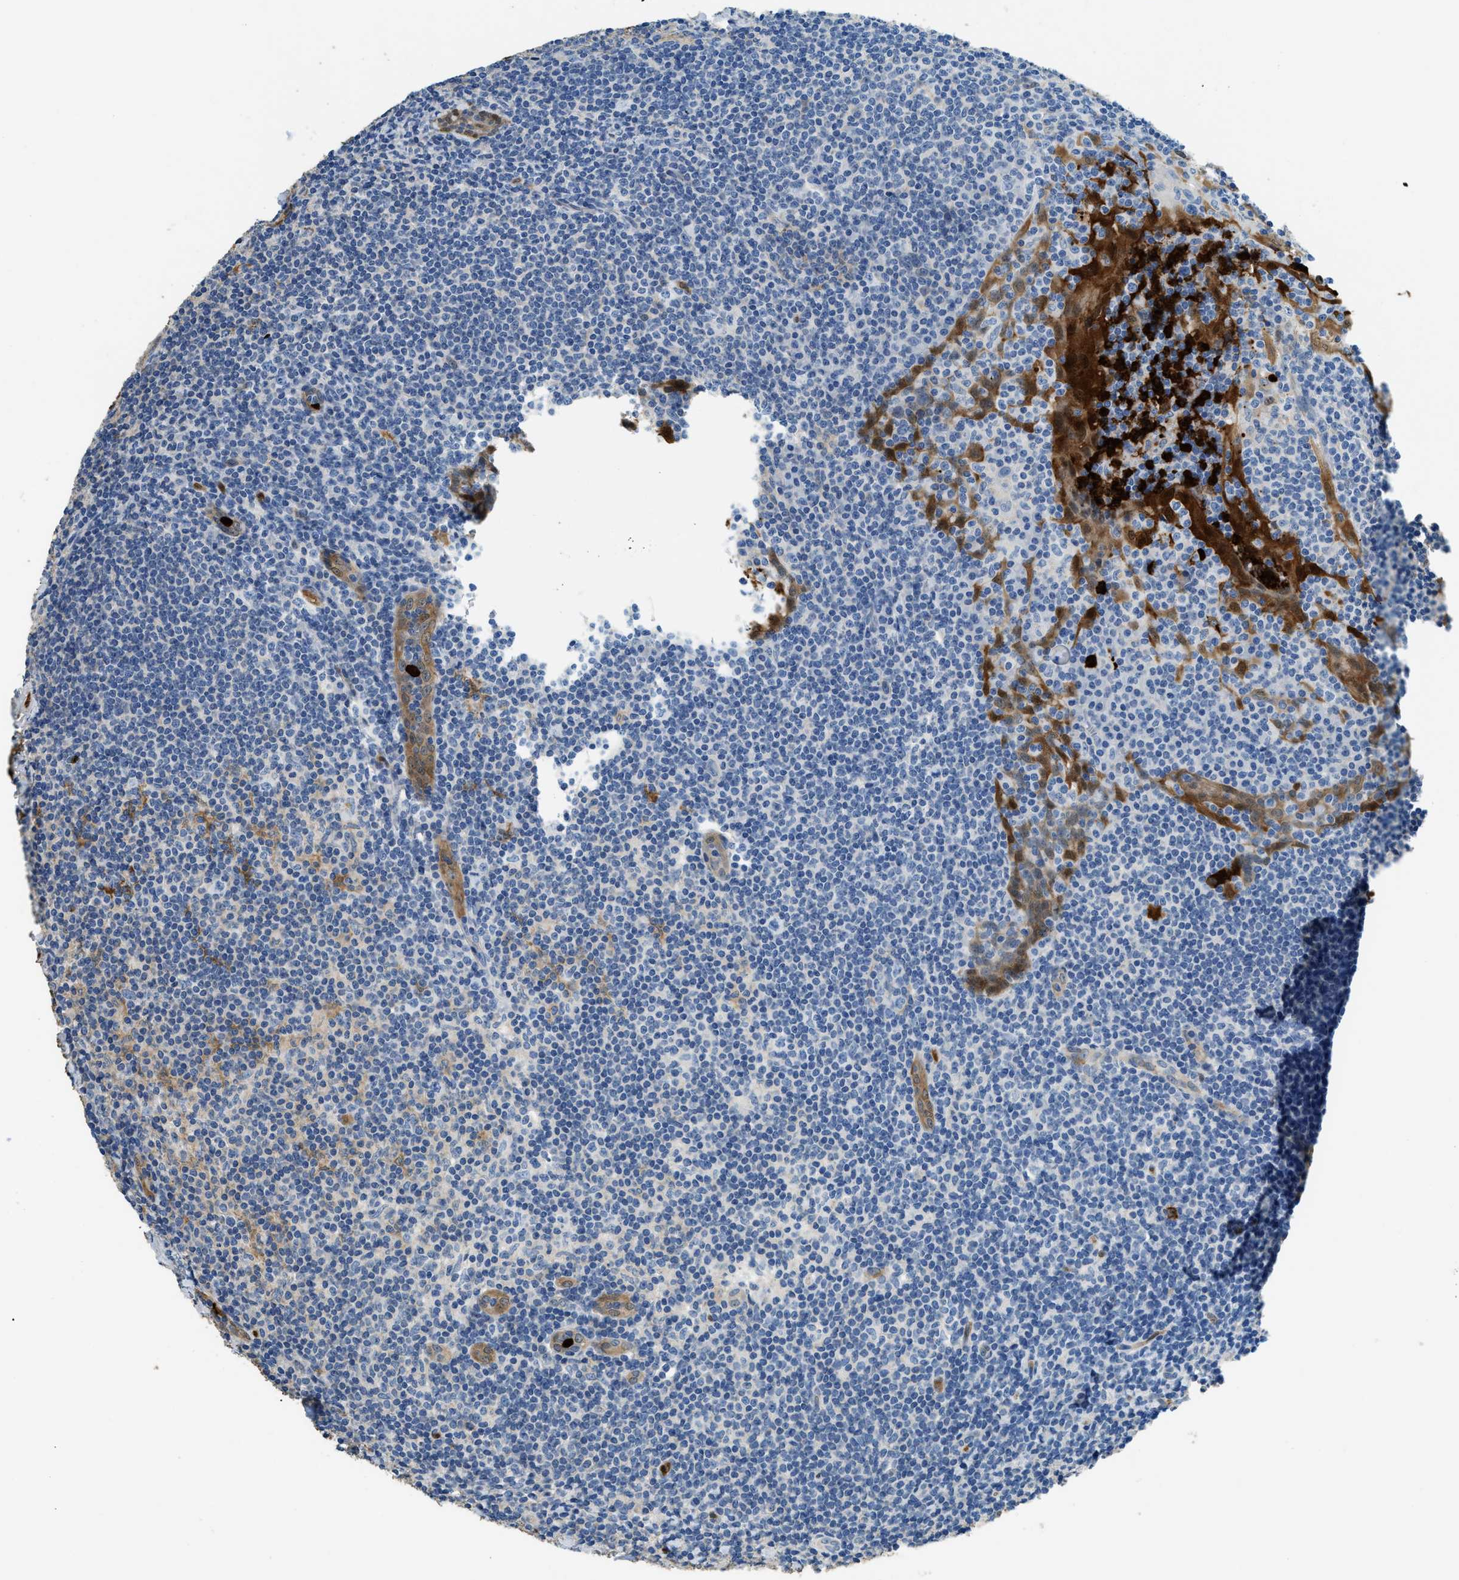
{"staining": {"intensity": "moderate", "quantity": "25%-75%", "location": "cytoplasmic/membranous"}, "tissue": "tonsil", "cell_type": "Germinal center cells", "image_type": "normal", "snomed": [{"axis": "morphology", "description": "Normal tissue, NOS"}, {"axis": "topography", "description": "Tonsil"}], "caption": "A brown stain labels moderate cytoplasmic/membranous positivity of a protein in germinal center cells of normal tonsil. (Brightfield microscopy of DAB IHC at high magnification).", "gene": "ANXA3", "patient": {"sex": "male", "age": 37}}